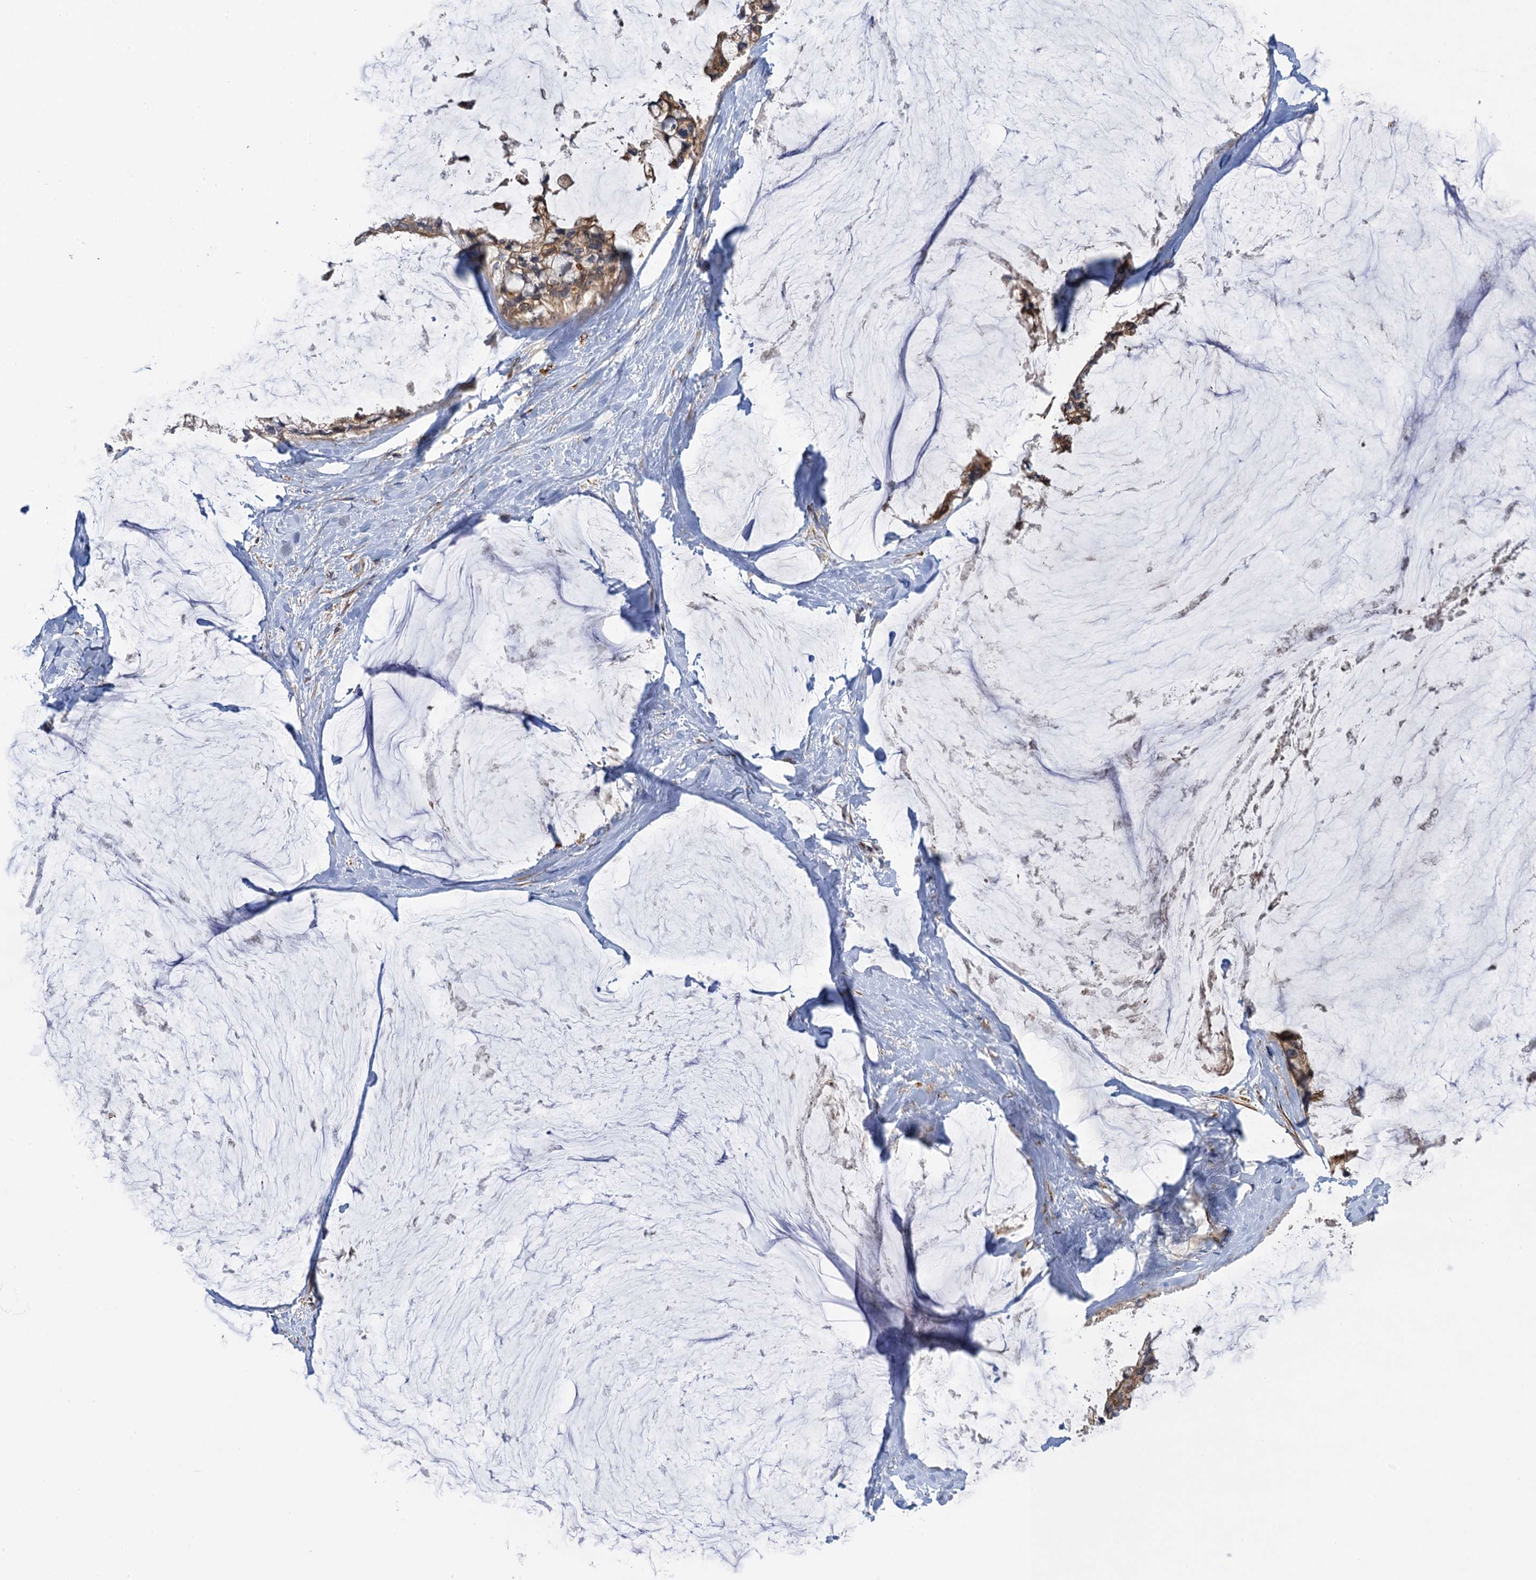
{"staining": {"intensity": "moderate", "quantity": ">75%", "location": "cytoplasmic/membranous"}, "tissue": "ovarian cancer", "cell_type": "Tumor cells", "image_type": "cancer", "snomed": [{"axis": "morphology", "description": "Cystadenocarcinoma, mucinous, NOS"}, {"axis": "topography", "description": "Ovary"}], "caption": "Mucinous cystadenocarcinoma (ovarian) tissue demonstrates moderate cytoplasmic/membranous staining in approximately >75% of tumor cells, visualized by immunohistochemistry.", "gene": "WDR88", "patient": {"sex": "female", "age": 39}}